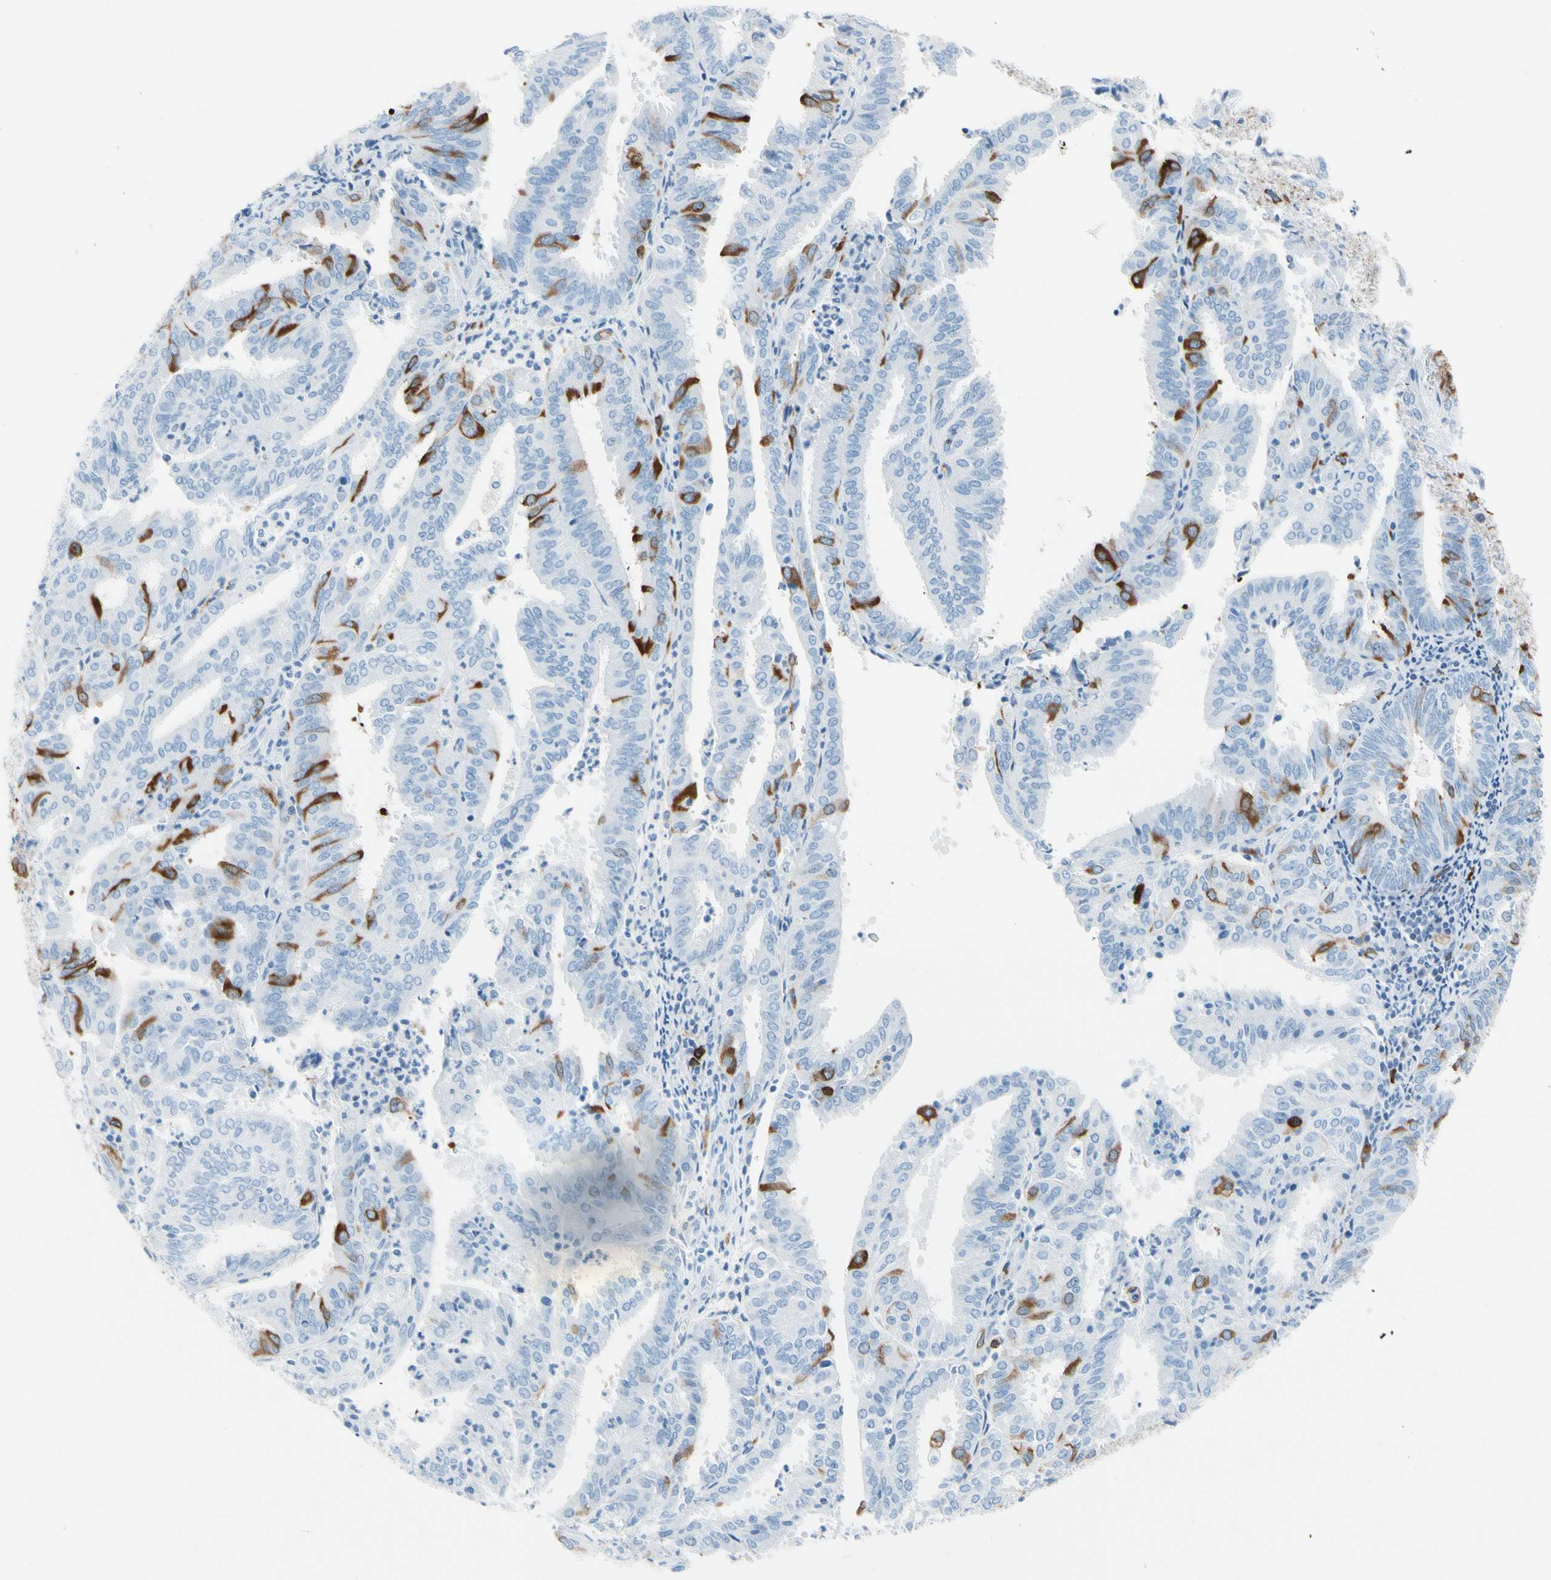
{"staining": {"intensity": "strong", "quantity": "<25%", "location": "cytoplasmic/membranous"}, "tissue": "endometrial cancer", "cell_type": "Tumor cells", "image_type": "cancer", "snomed": [{"axis": "morphology", "description": "Adenocarcinoma, NOS"}, {"axis": "topography", "description": "Uterus"}], "caption": "About <25% of tumor cells in human endometrial cancer (adenocarcinoma) show strong cytoplasmic/membranous protein positivity as visualized by brown immunohistochemical staining.", "gene": "TACC3", "patient": {"sex": "female", "age": 60}}